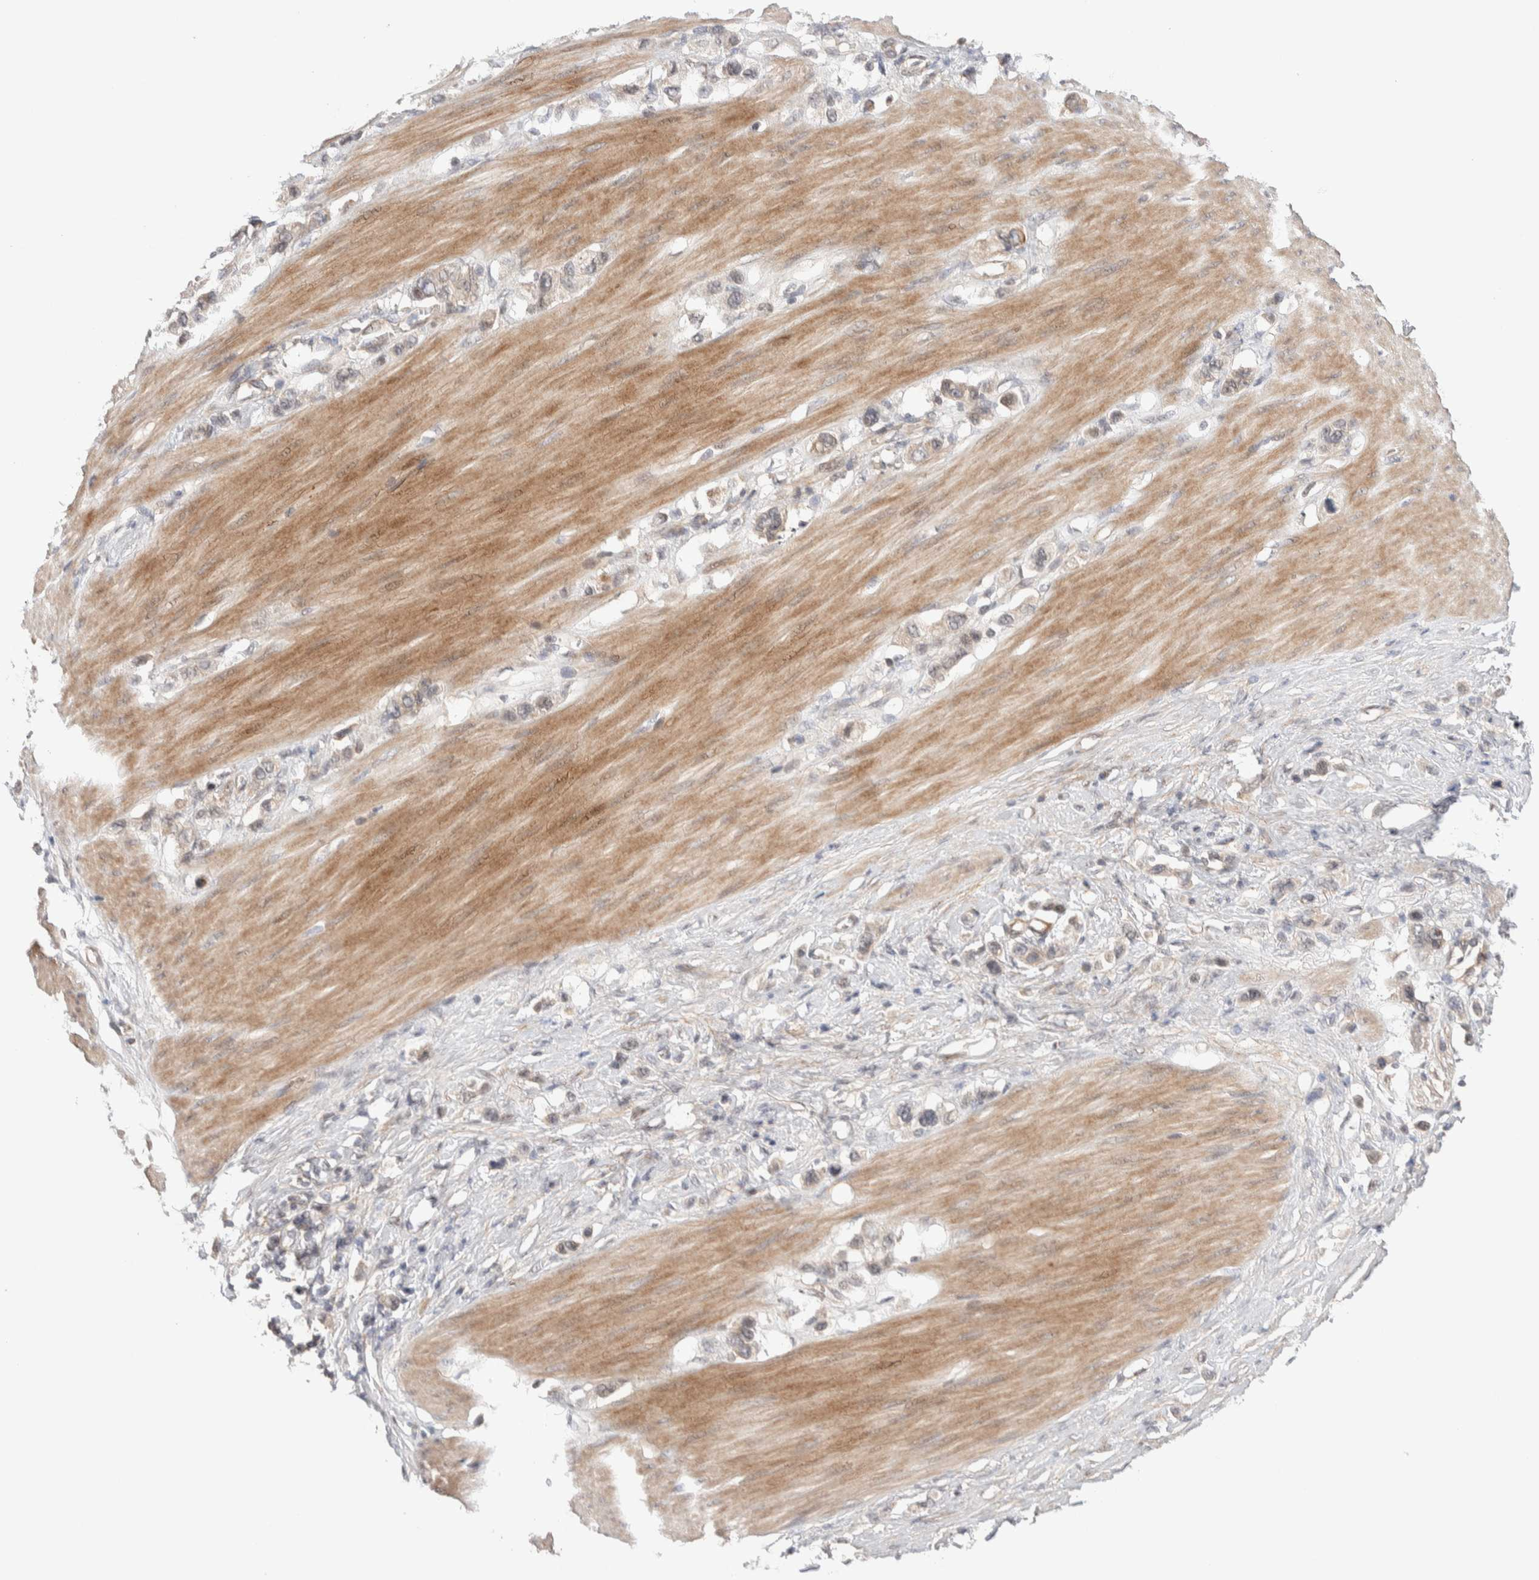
{"staining": {"intensity": "weak", "quantity": "25%-75%", "location": "cytoplasmic/membranous,nuclear"}, "tissue": "stomach cancer", "cell_type": "Tumor cells", "image_type": "cancer", "snomed": [{"axis": "morphology", "description": "Adenocarcinoma, NOS"}, {"axis": "topography", "description": "Stomach"}], "caption": "About 25%-75% of tumor cells in human stomach cancer display weak cytoplasmic/membranous and nuclear protein staining as visualized by brown immunohistochemical staining.", "gene": "PRDM15", "patient": {"sex": "female", "age": 65}}